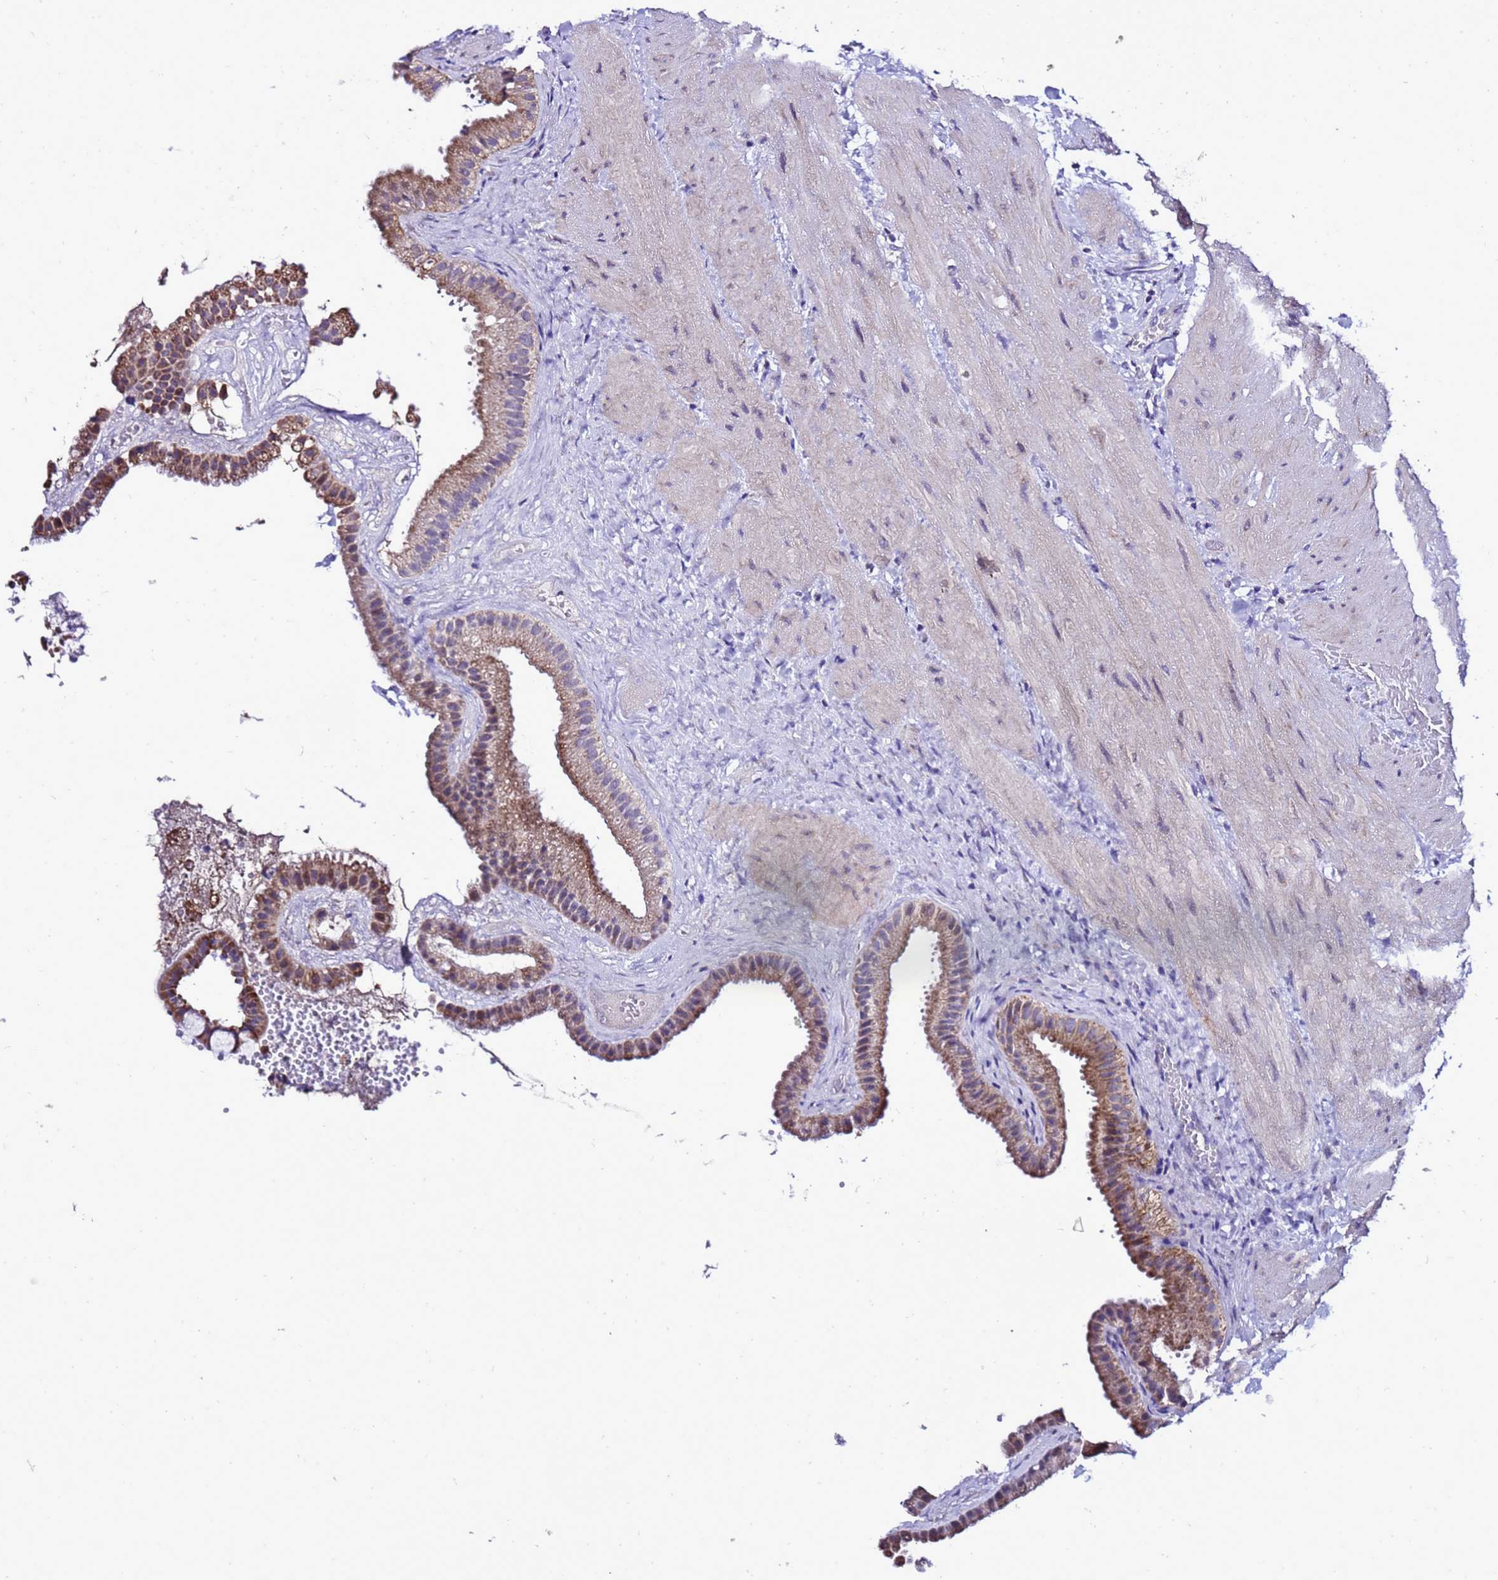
{"staining": {"intensity": "strong", "quantity": ">75%", "location": "cytoplasmic/membranous"}, "tissue": "gallbladder", "cell_type": "Glandular cells", "image_type": "normal", "snomed": [{"axis": "morphology", "description": "Normal tissue, NOS"}, {"axis": "topography", "description": "Gallbladder"}], "caption": "Protein analysis of benign gallbladder demonstrates strong cytoplasmic/membranous positivity in about >75% of glandular cells.", "gene": "DPH6", "patient": {"sex": "male", "age": 55}}